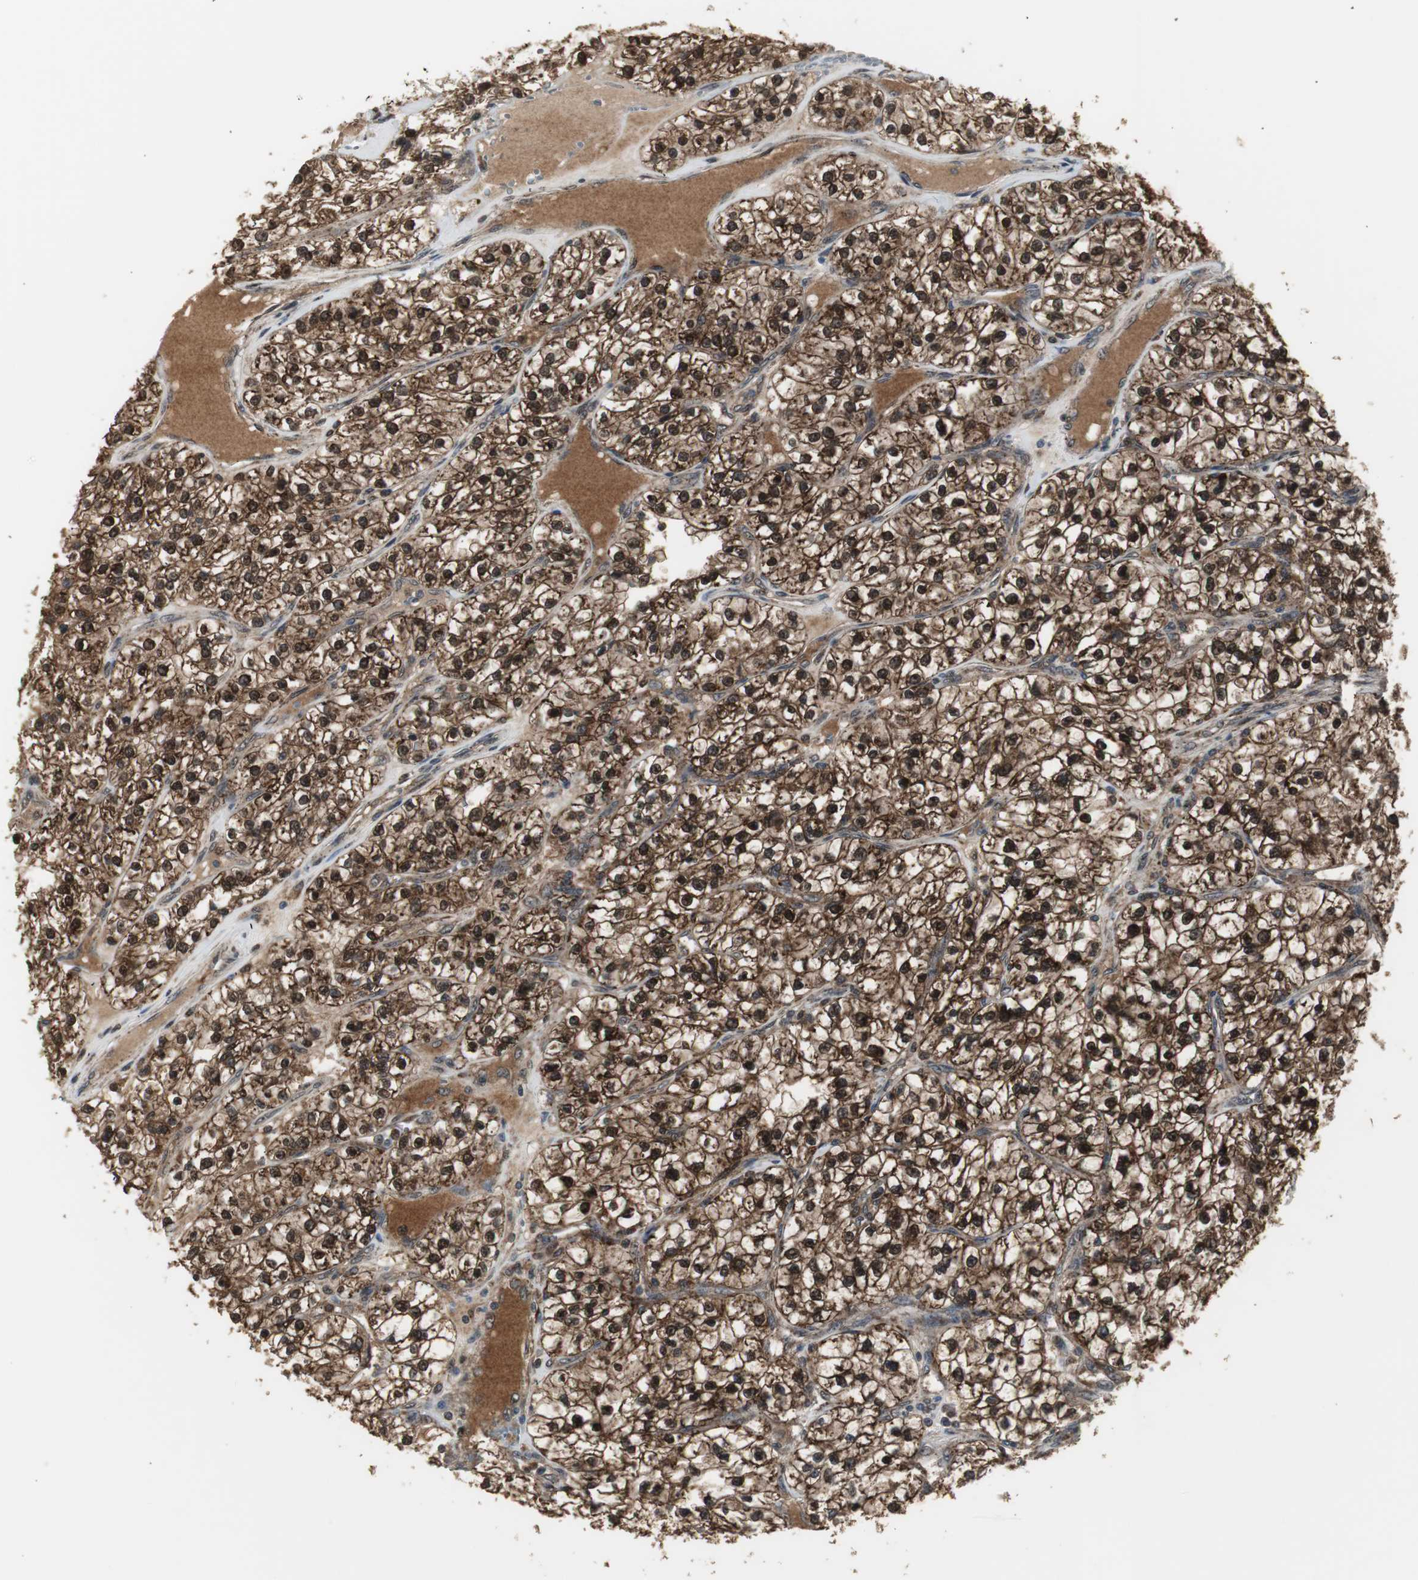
{"staining": {"intensity": "strong", "quantity": ">75%", "location": "cytoplasmic/membranous,nuclear"}, "tissue": "renal cancer", "cell_type": "Tumor cells", "image_type": "cancer", "snomed": [{"axis": "morphology", "description": "Adenocarcinoma, NOS"}, {"axis": "topography", "description": "Kidney"}], "caption": "Immunohistochemistry (IHC) micrograph of renal adenocarcinoma stained for a protein (brown), which demonstrates high levels of strong cytoplasmic/membranous and nuclear expression in about >75% of tumor cells.", "gene": "PLIN3", "patient": {"sex": "female", "age": 57}}